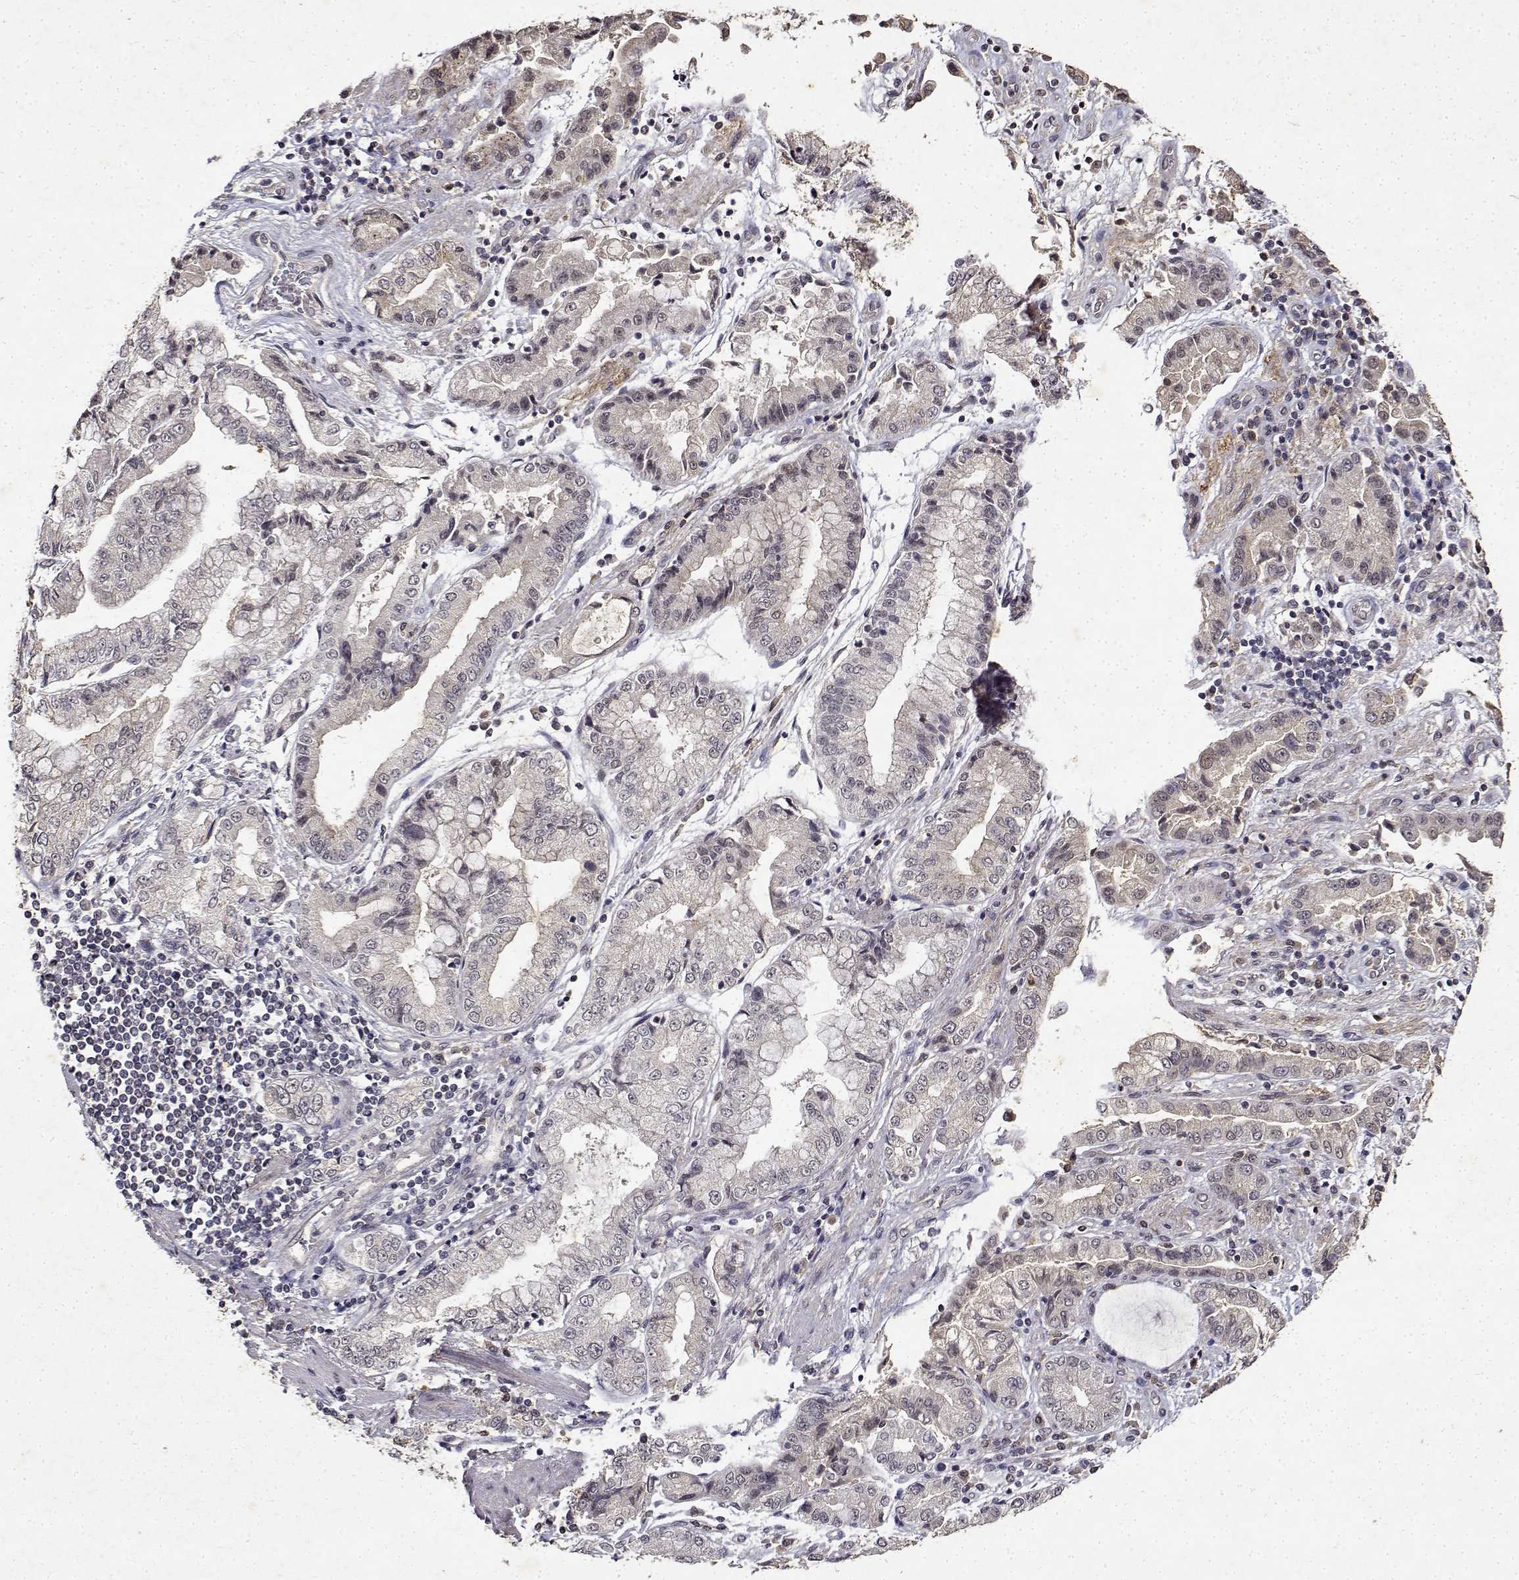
{"staining": {"intensity": "negative", "quantity": "none", "location": "none"}, "tissue": "stomach cancer", "cell_type": "Tumor cells", "image_type": "cancer", "snomed": [{"axis": "morphology", "description": "Adenocarcinoma, NOS"}, {"axis": "topography", "description": "Stomach, upper"}], "caption": "The image shows no staining of tumor cells in stomach adenocarcinoma.", "gene": "BDNF", "patient": {"sex": "female", "age": 74}}